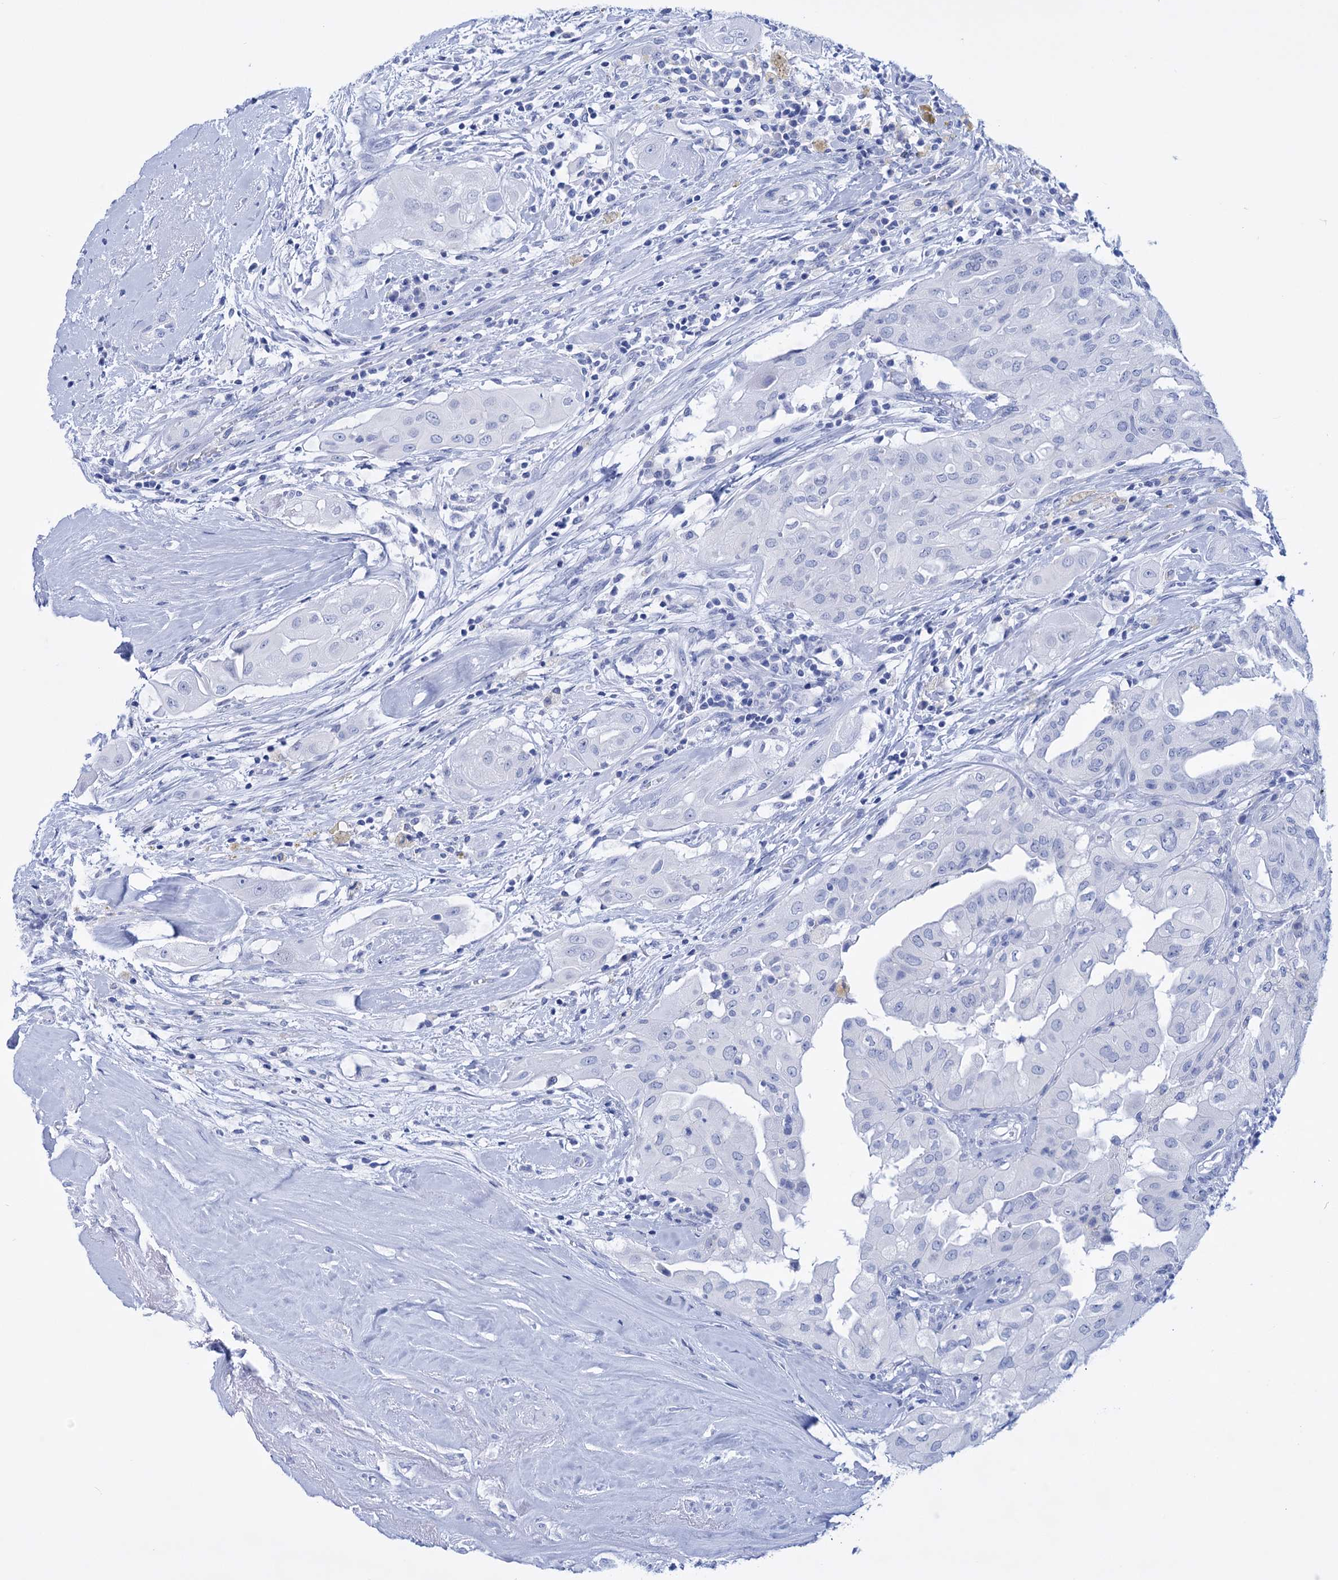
{"staining": {"intensity": "negative", "quantity": "none", "location": "none"}, "tissue": "thyroid cancer", "cell_type": "Tumor cells", "image_type": "cancer", "snomed": [{"axis": "morphology", "description": "Papillary adenocarcinoma, NOS"}, {"axis": "topography", "description": "Thyroid gland"}], "caption": "IHC histopathology image of papillary adenocarcinoma (thyroid) stained for a protein (brown), which displays no staining in tumor cells.", "gene": "FBXW12", "patient": {"sex": "female", "age": 59}}